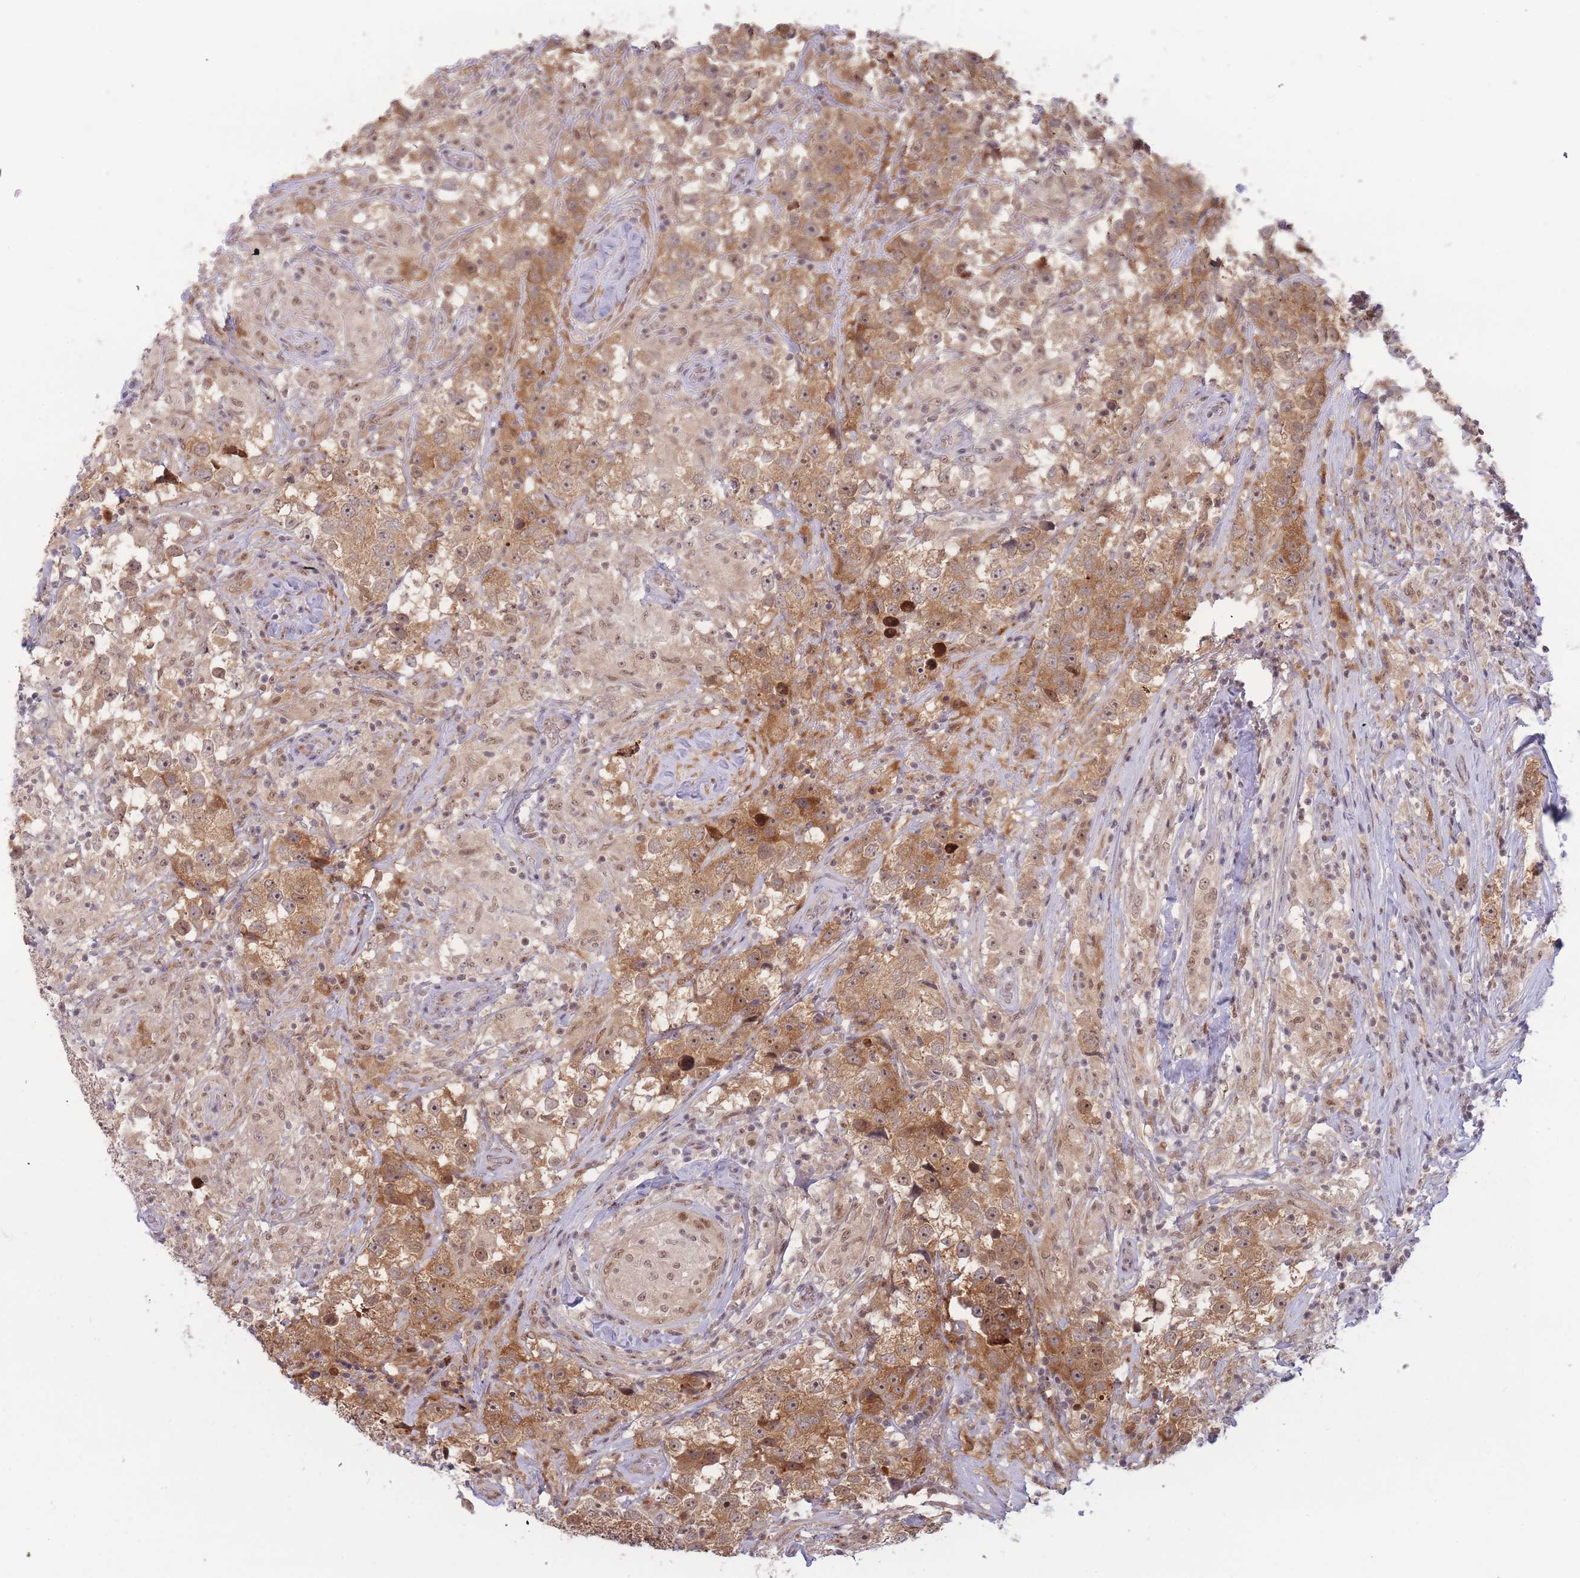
{"staining": {"intensity": "moderate", "quantity": ">75%", "location": "cytoplasmic/membranous,nuclear"}, "tissue": "testis cancer", "cell_type": "Tumor cells", "image_type": "cancer", "snomed": [{"axis": "morphology", "description": "Seminoma, NOS"}, {"axis": "topography", "description": "Testis"}], "caption": "Testis seminoma stained with immunohistochemistry (IHC) reveals moderate cytoplasmic/membranous and nuclear expression in approximately >75% of tumor cells.", "gene": "DEAF1", "patient": {"sex": "male", "age": 46}}